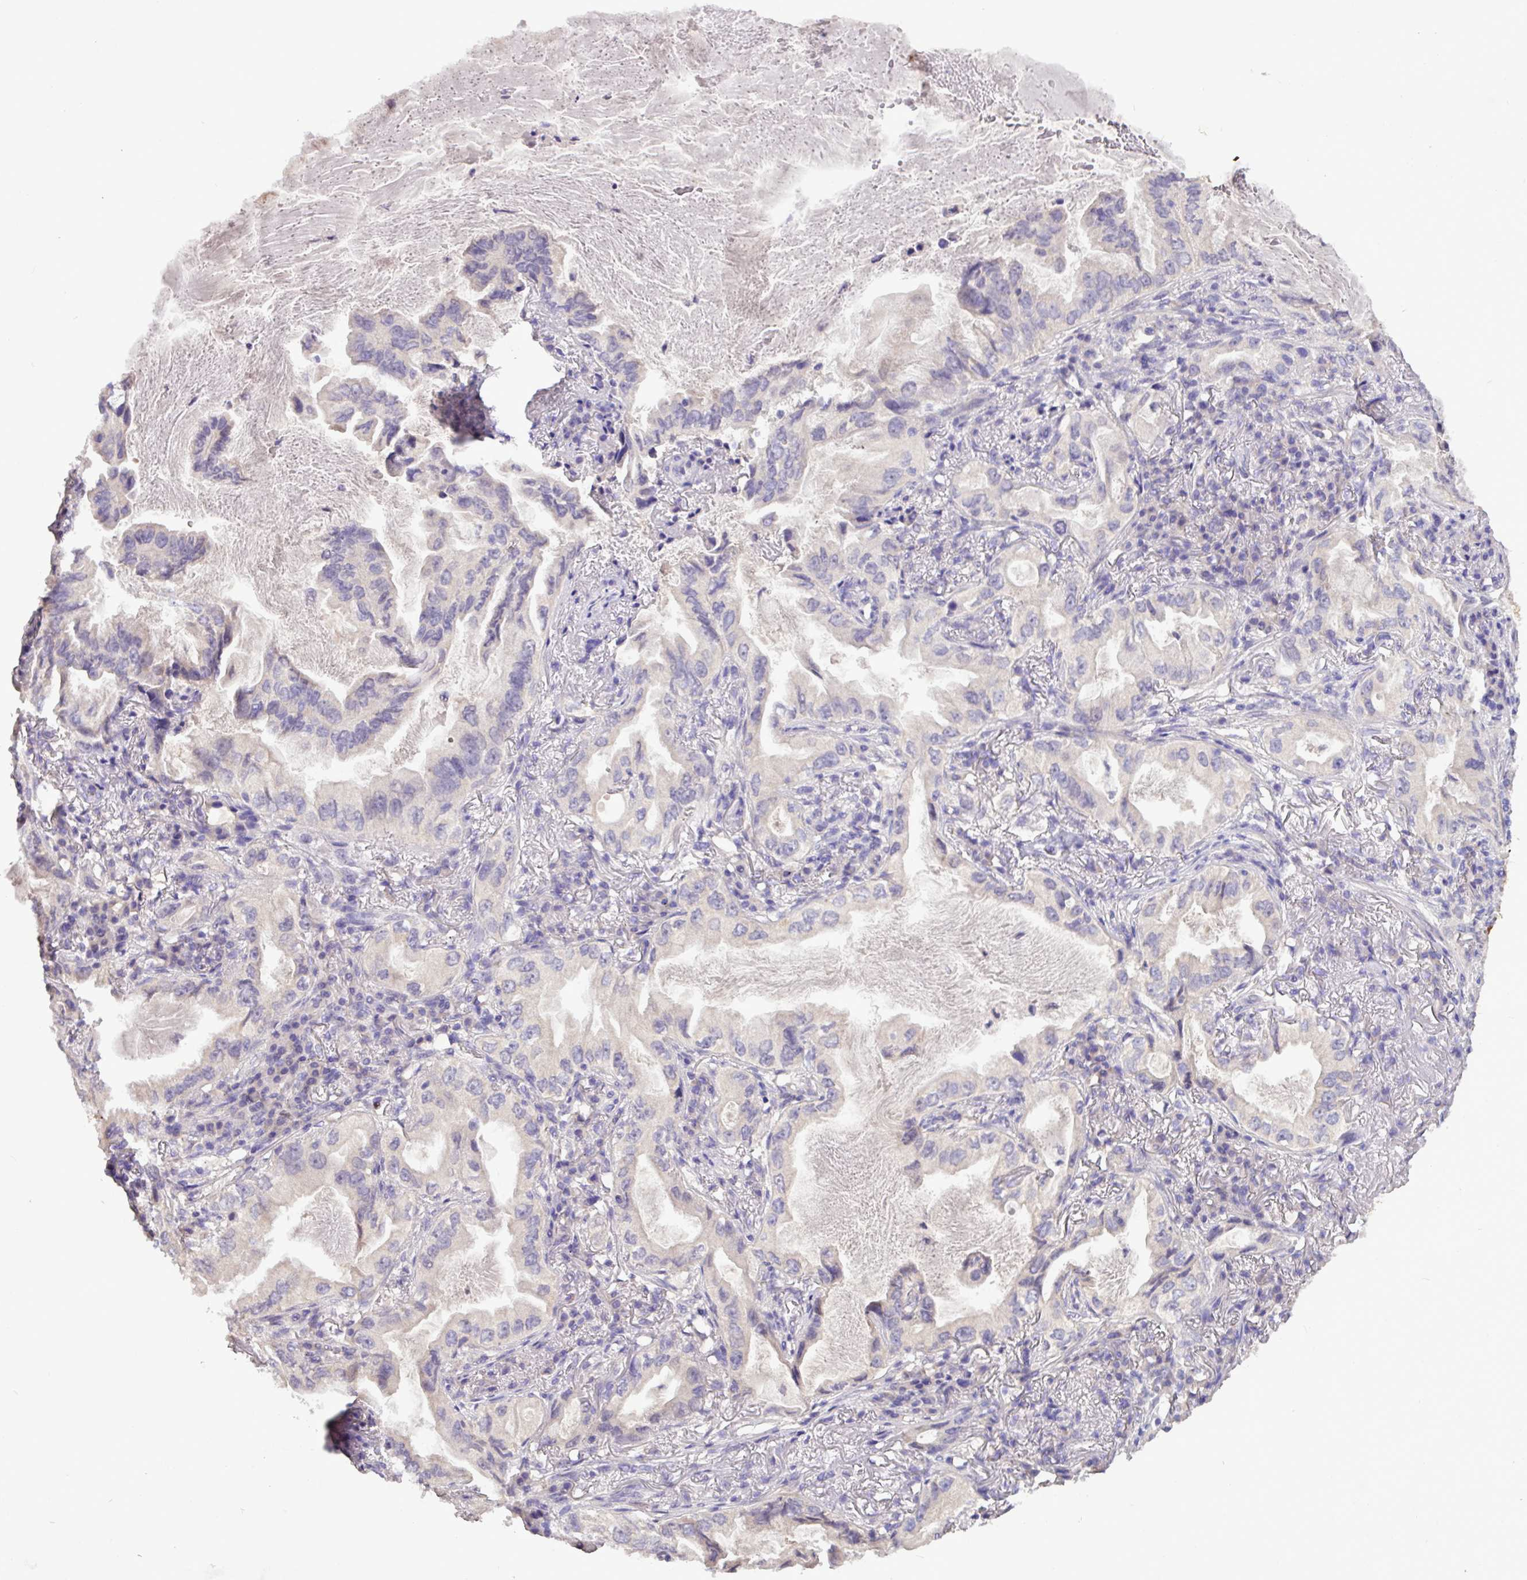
{"staining": {"intensity": "negative", "quantity": "none", "location": "none"}, "tissue": "lung cancer", "cell_type": "Tumor cells", "image_type": "cancer", "snomed": [{"axis": "morphology", "description": "Adenocarcinoma, NOS"}, {"axis": "topography", "description": "Lung"}], "caption": "Immunohistochemical staining of human lung cancer (adenocarcinoma) demonstrates no significant positivity in tumor cells.", "gene": "PAX8", "patient": {"sex": "female", "age": 69}}